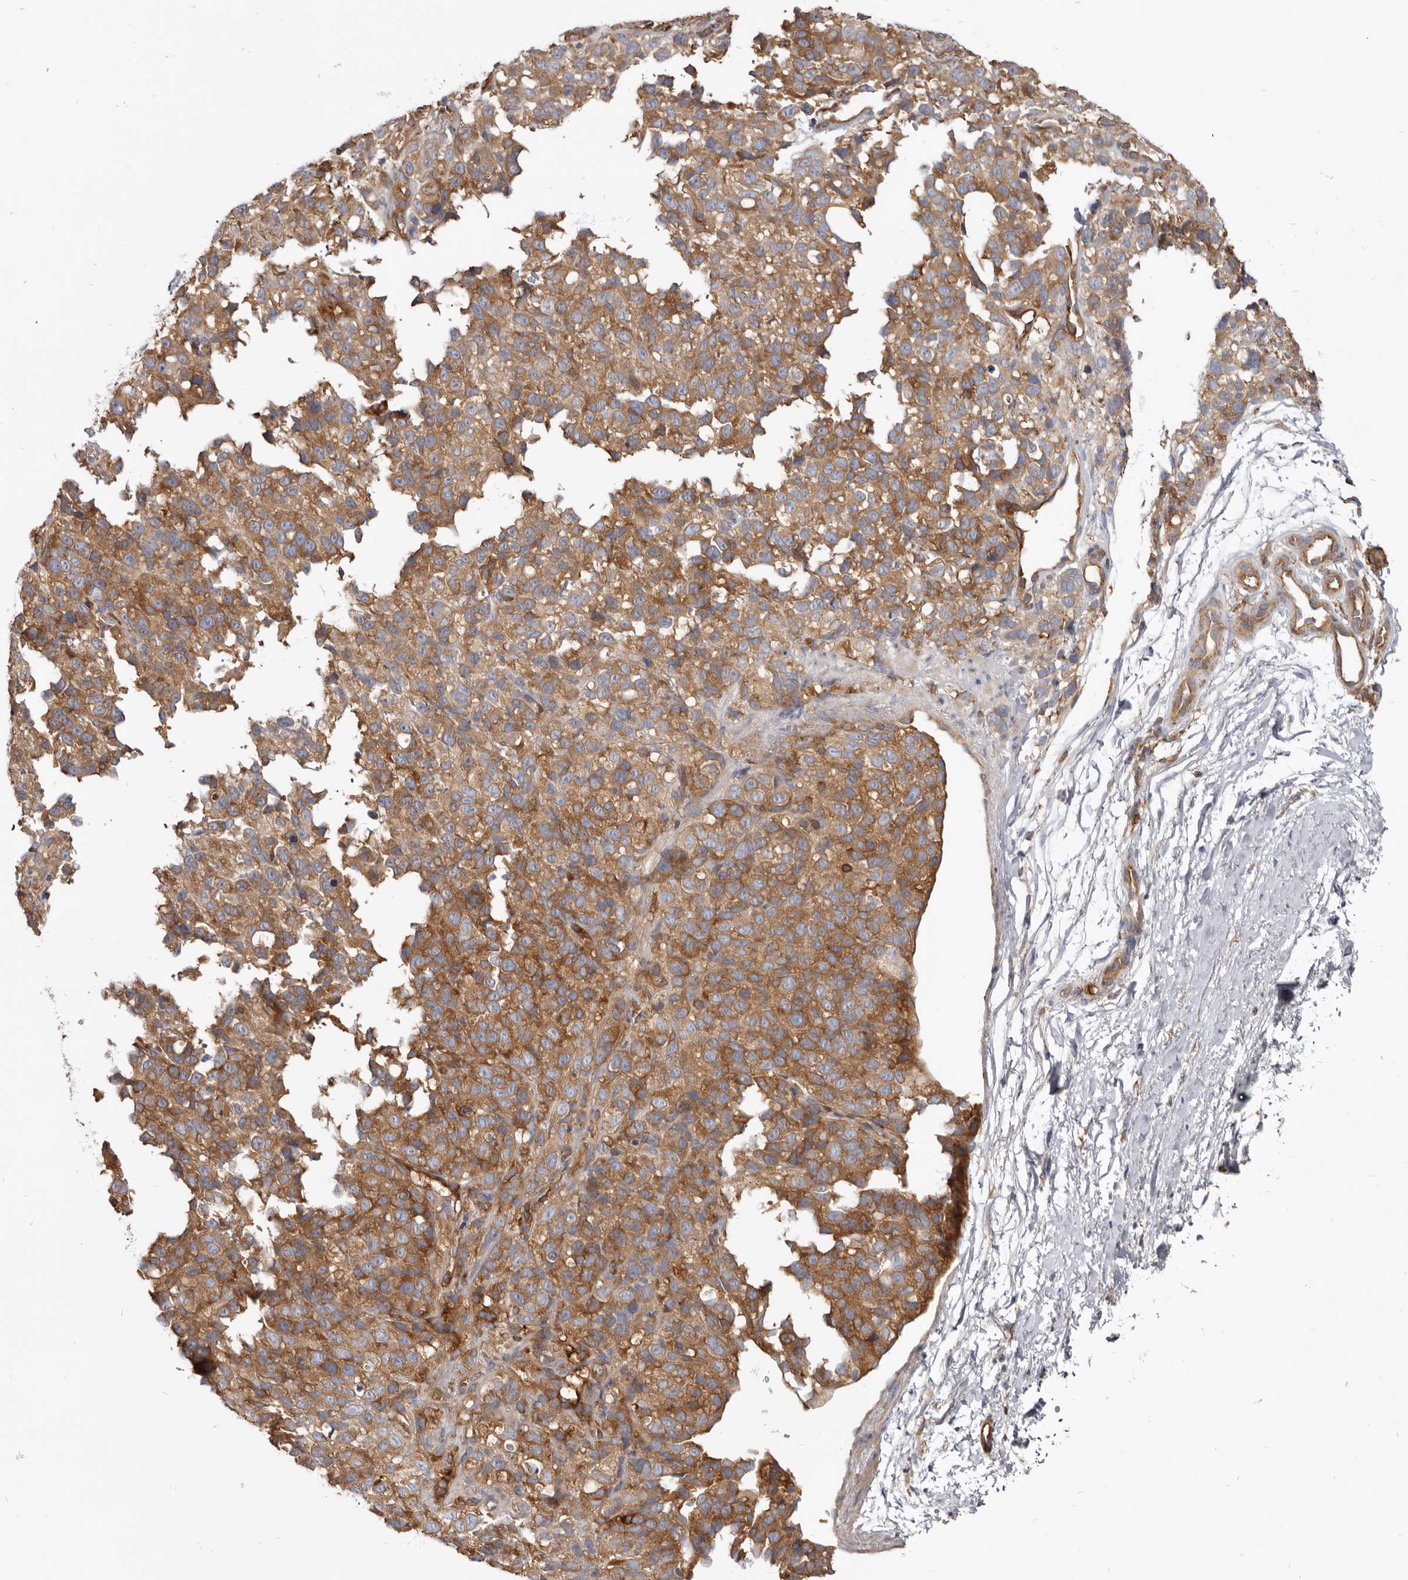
{"staining": {"intensity": "moderate", "quantity": ">75%", "location": "cytoplasmic/membranous"}, "tissue": "melanoma", "cell_type": "Tumor cells", "image_type": "cancer", "snomed": [{"axis": "morphology", "description": "Malignant melanoma, Metastatic site"}, {"axis": "topography", "description": "Skin"}], "caption": "This is a micrograph of IHC staining of melanoma, which shows moderate expression in the cytoplasmic/membranous of tumor cells.", "gene": "CBL", "patient": {"sex": "female", "age": 72}}